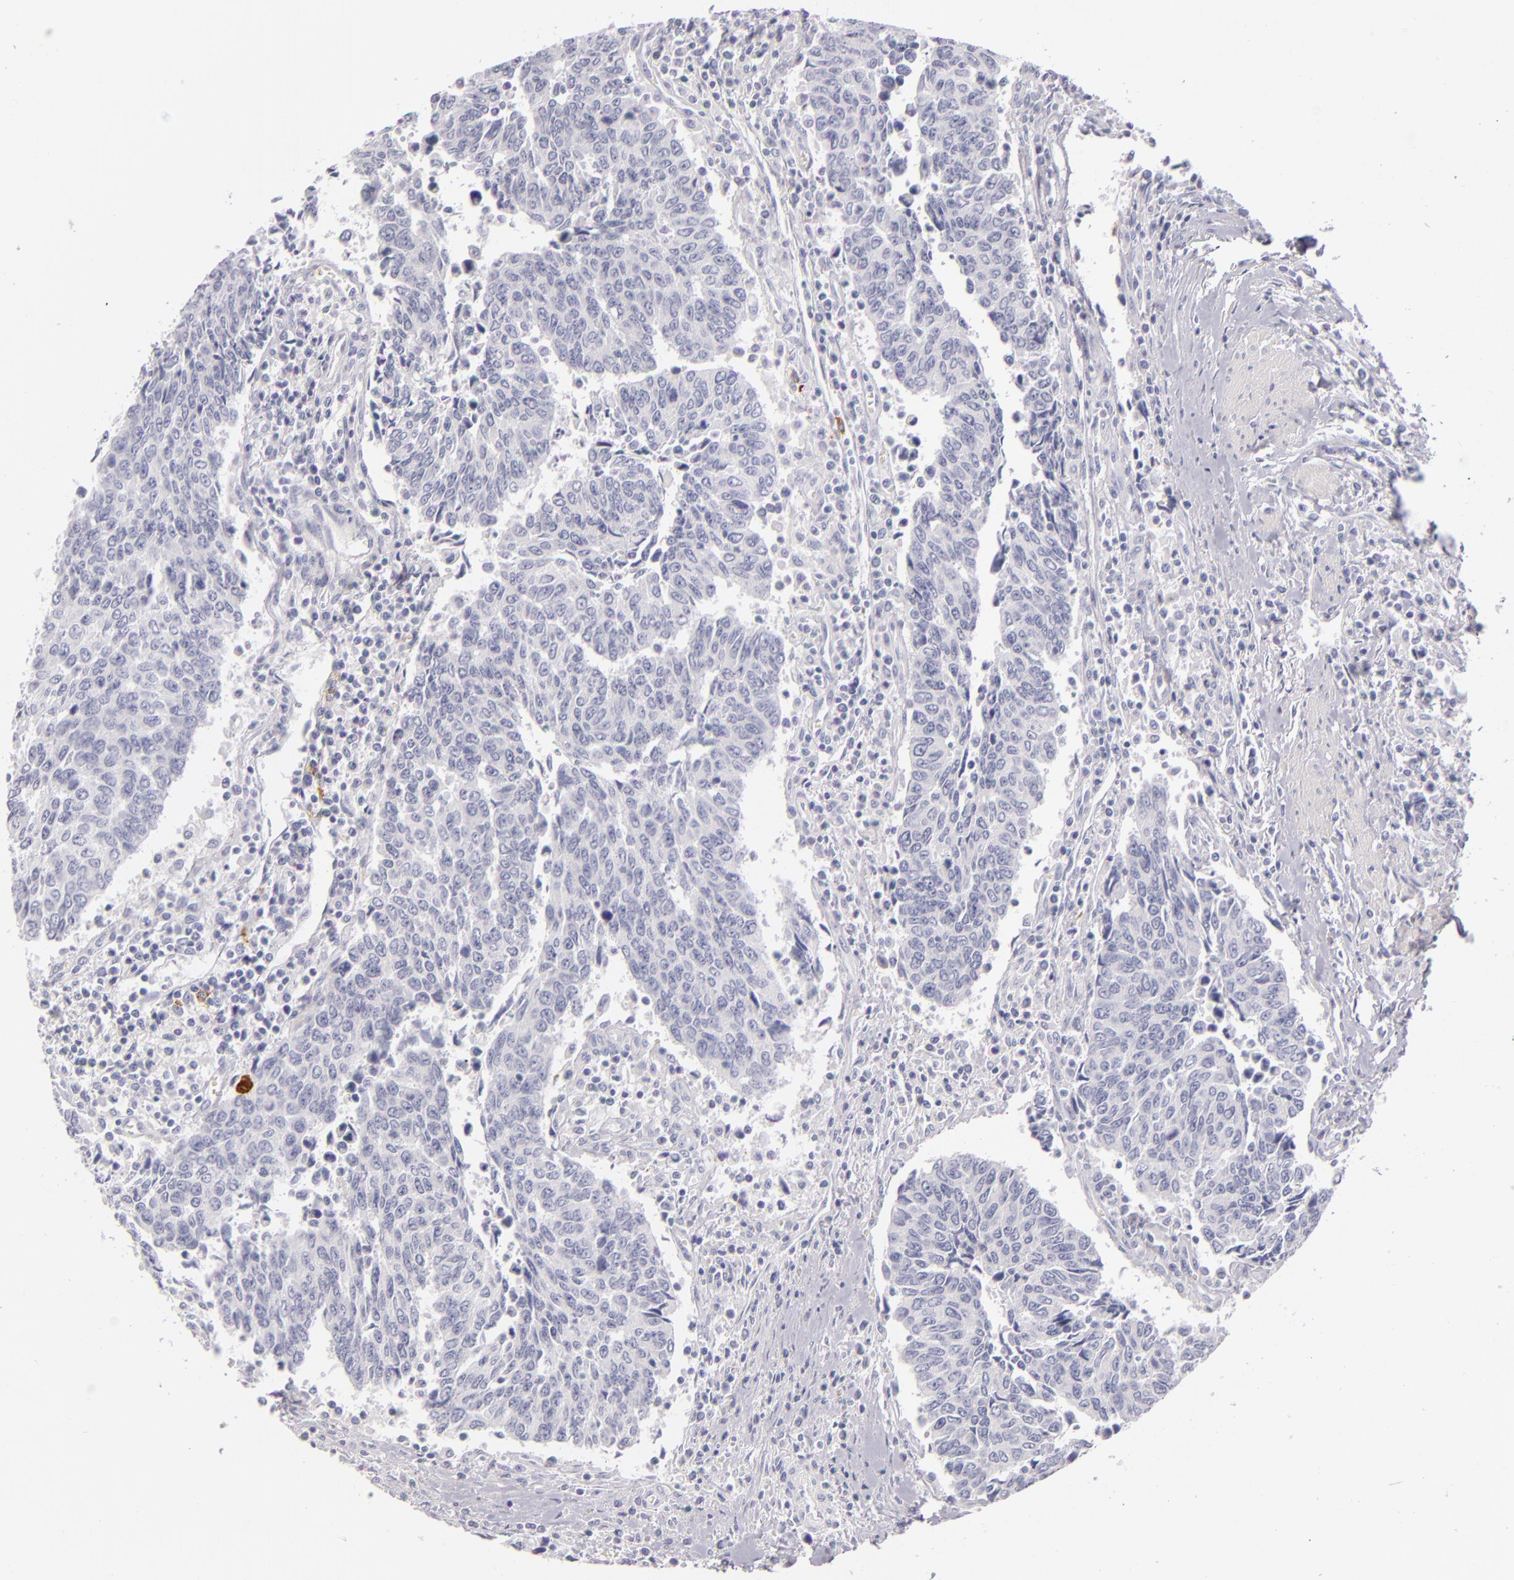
{"staining": {"intensity": "negative", "quantity": "none", "location": "none"}, "tissue": "urothelial cancer", "cell_type": "Tumor cells", "image_type": "cancer", "snomed": [{"axis": "morphology", "description": "Urothelial carcinoma, High grade"}, {"axis": "topography", "description": "Urinary bladder"}], "caption": "High-grade urothelial carcinoma was stained to show a protein in brown. There is no significant positivity in tumor cells.", "gene": "CD207", "patient": {"sex": "male", "age": 86}}